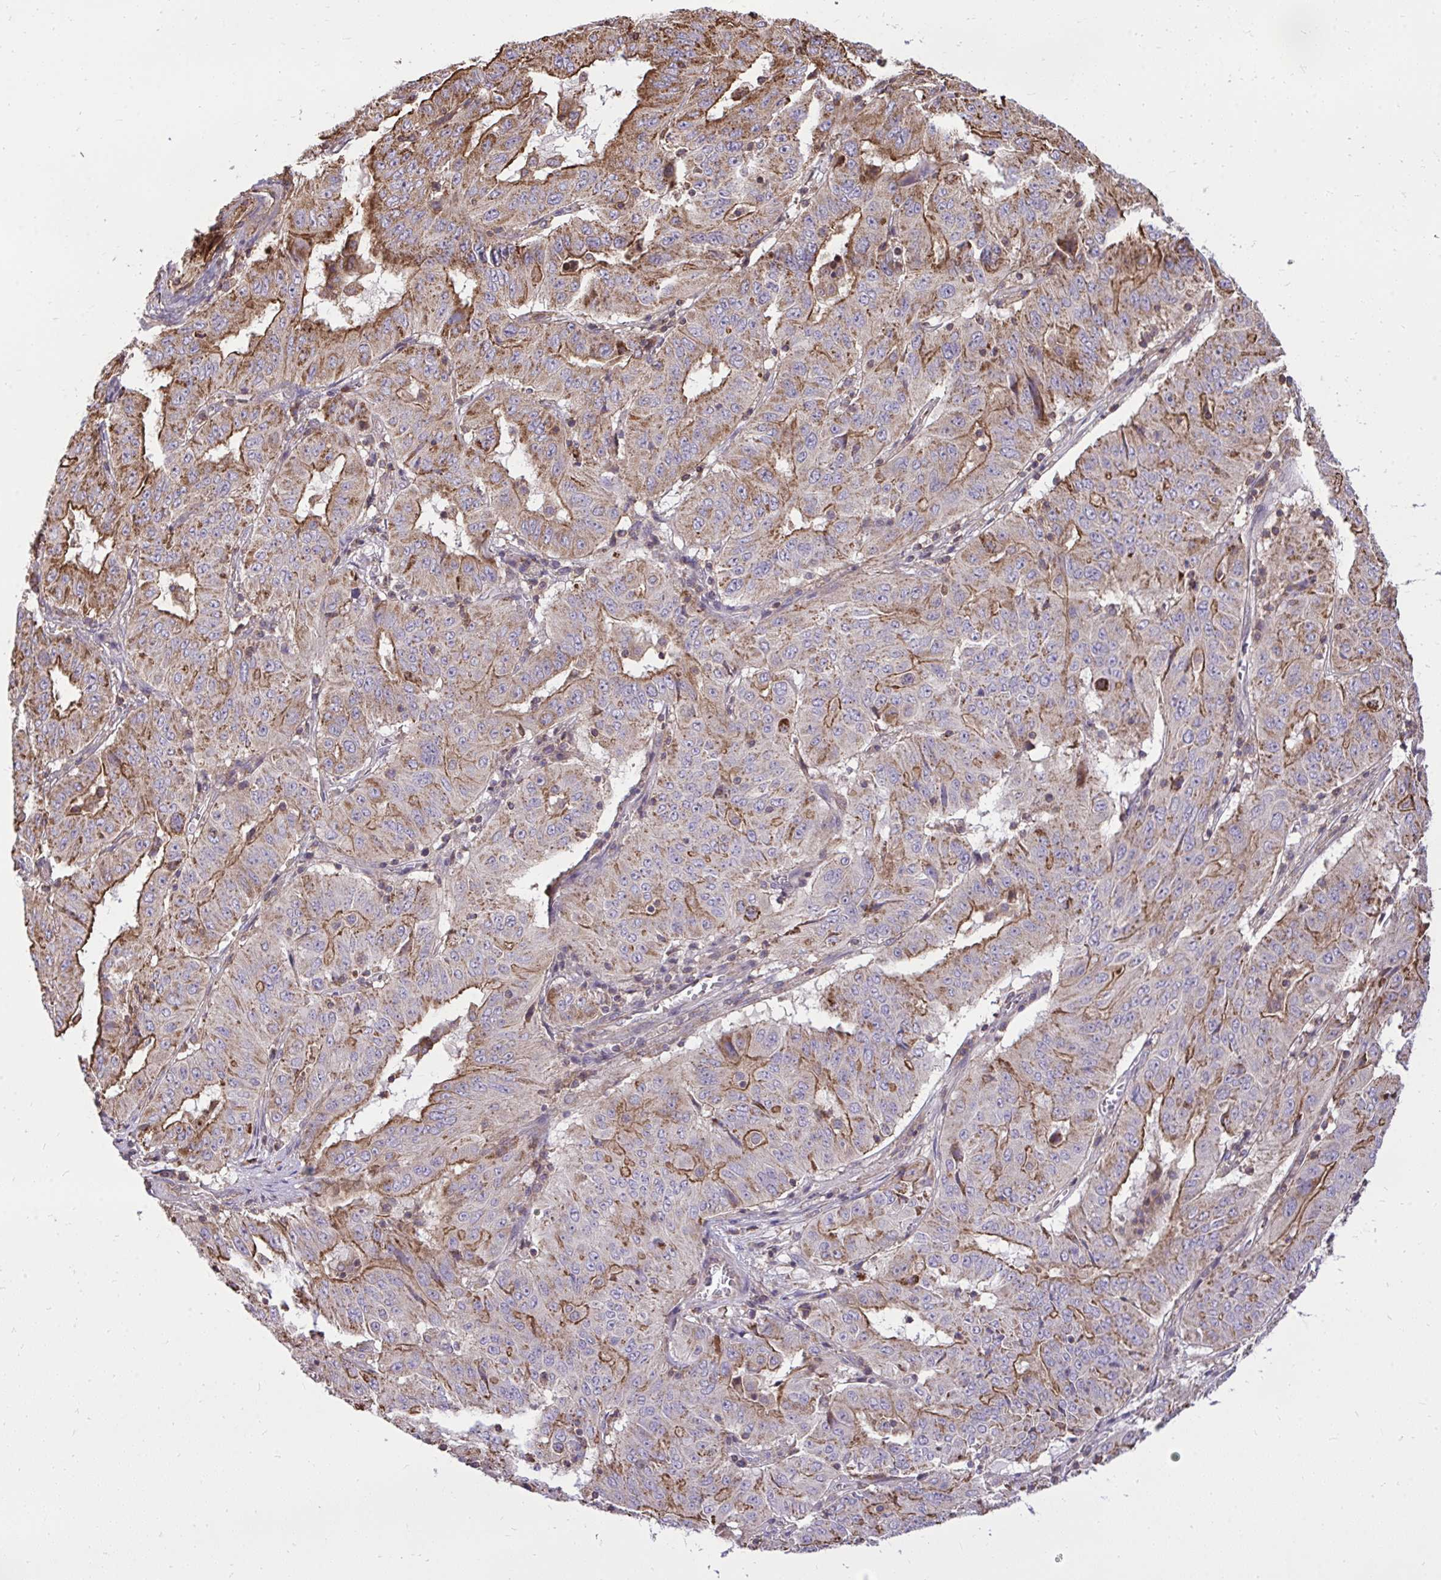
{"staining": {"intensity": "strong", "quantity": "25%-75%", "location": "cytoplasmic/membranous"}, "tissue": "pancreatic cancer", "cell_type": "Tumor cells", "image_type": "cancer", "snomed": [{"axis": "morphology", "description": "Adenocarcinoma, NOS"}, {"axis": "topography", "description": "Pancreas"}], "caption": "Immunohistochemistry (DAB) staining of human pancreatic adenocarcinoma reveals strong cytoplasmic/membranous protein expression in approximately 25%-75% of tumor cells. (DAB (3,3'-diaminobenzidine) IHC, brown staining for protein, blue staining for nuclei).", "gene": "SLC7A5", "patient": {"sex": "male", "age": 63}}